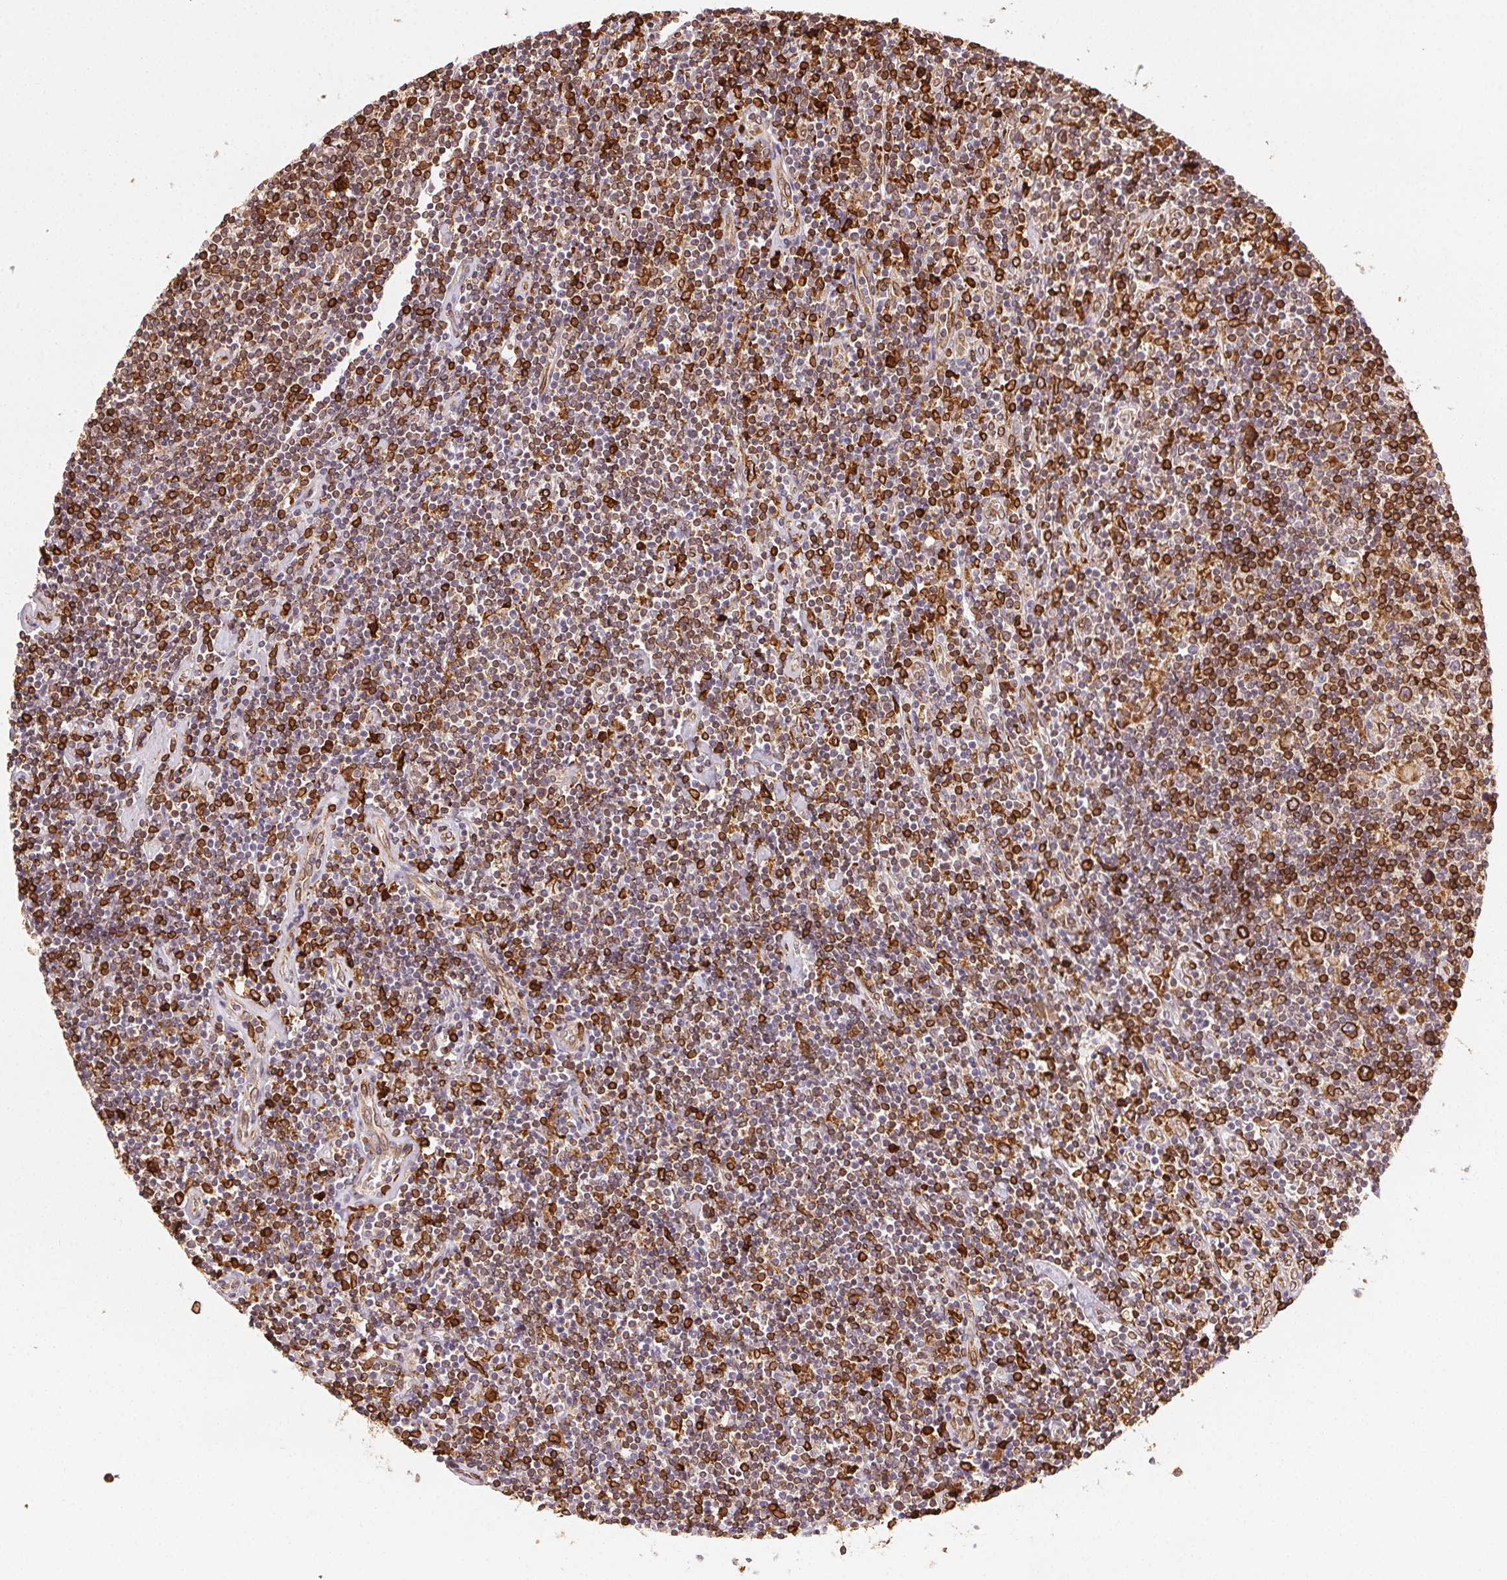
{"staining": {"intensity": "moderate", "quantity": ">75%", "location": "cytoplasmic/membranous"}, "tissue": "lymphoma", "cell_type": "Tumor cells", "image_type": "cancer", "snomed": [{"axis": "morphology", "description": "Hodgkin's disease, NOS"}, {"axis": "topography", "description": "Lymph node"}], "caption": "Immunohistochemical staining of human lymphoma demonstrates moderate cytoplasmic/membranous protein staining in approximately >75% of tumor cells.", "gene": "RNASET2", "patient": {"sex": "male", "age": 40}}